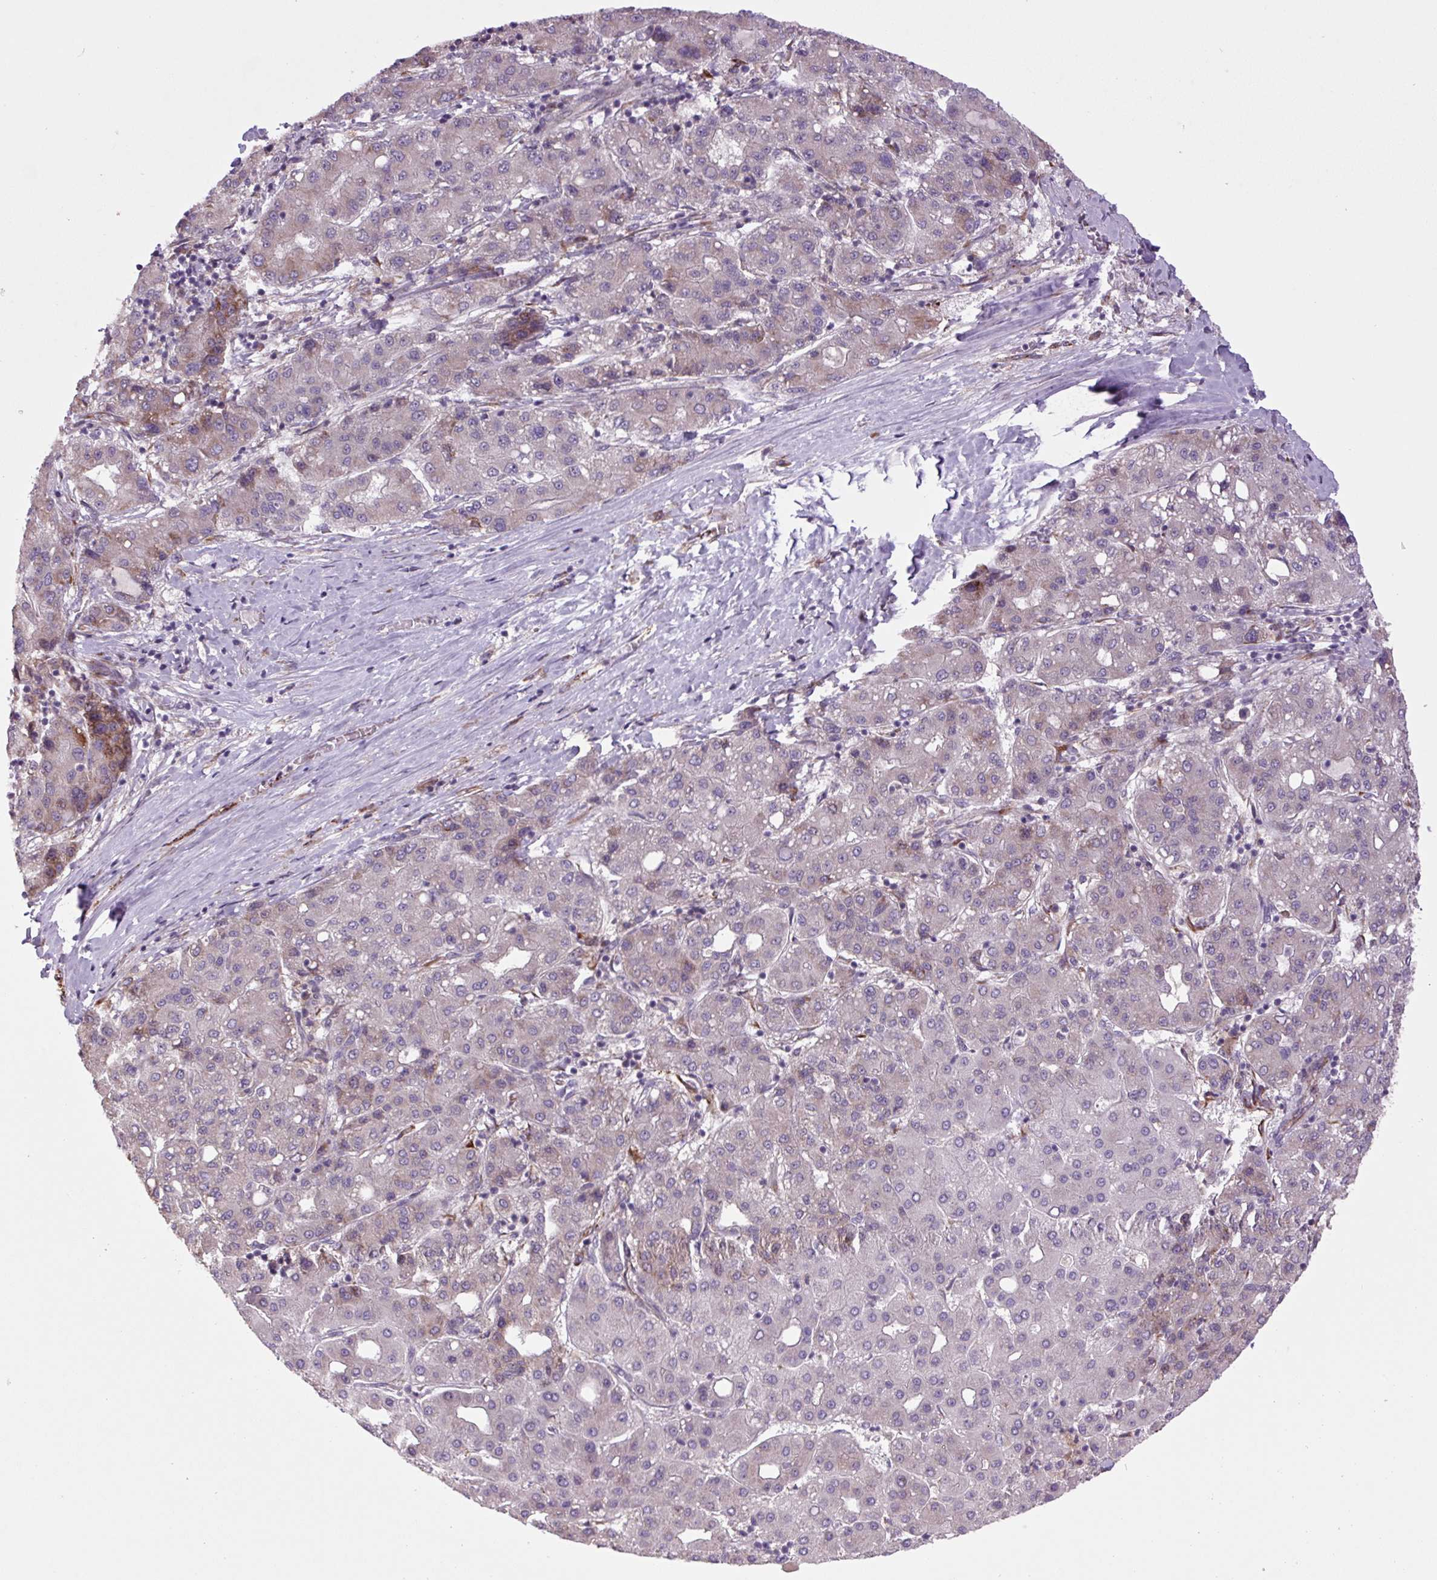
{"staining": {"intensity": "moderate", "quantity": "<25%", "location": "cytoplasmic/membranous"}, "tissue": "liver cancer", "cell_type": "Tumor cells", "image_type": "cancer", "snomed": [{"axis": "morphology", "description": "Carcinoma, Hepatocellular, NOS"}, {"axis": "topography", "description": "Liver"}], "caption": "Tumor cells exhibit moderate cytoplasmic/membranous positivity in about <25% of cells in liver cancer (hepatocellular carcinoma).", "gene": "PLA2G4A", "patient": {"sex": "male", "age": 65}}